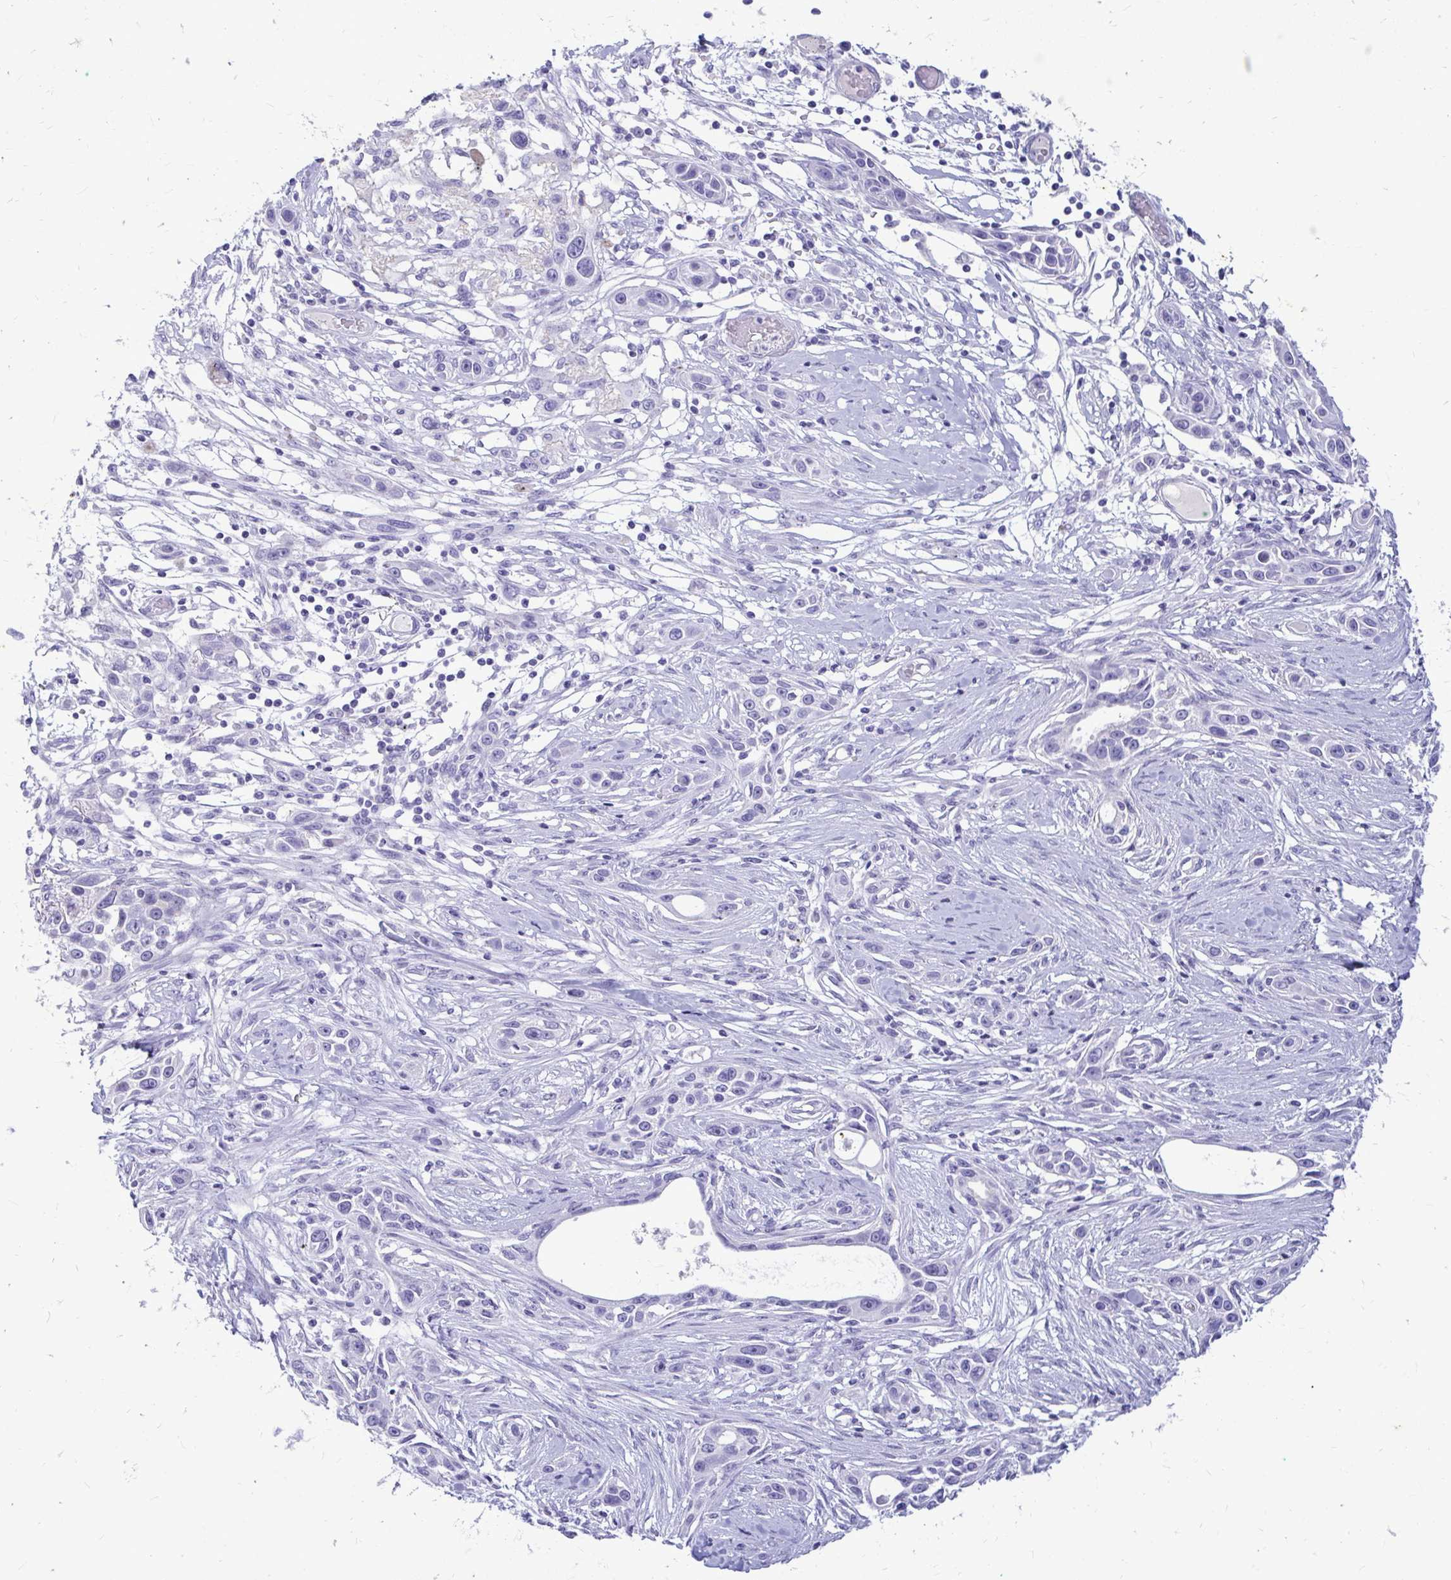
{"staining": {"intensity": "negative", "quantity": "none", "location": "none"}, "tissue": "skin cancer", "cell_type": "Tumor cells", "image_type": "cancer", "snomed": [{"axis": "morphology", "description": "Squamous cell carcinoma, NOS"}, {"axis": "topography", "description": "Skin"}], "caption": "Immunohistochemical staining of squamous cell carcinoma (skin) exhibits no significant positivity in tumor cells.", "gene": "NANOGNB", "patient": {"sex": "female", "age": 69}}